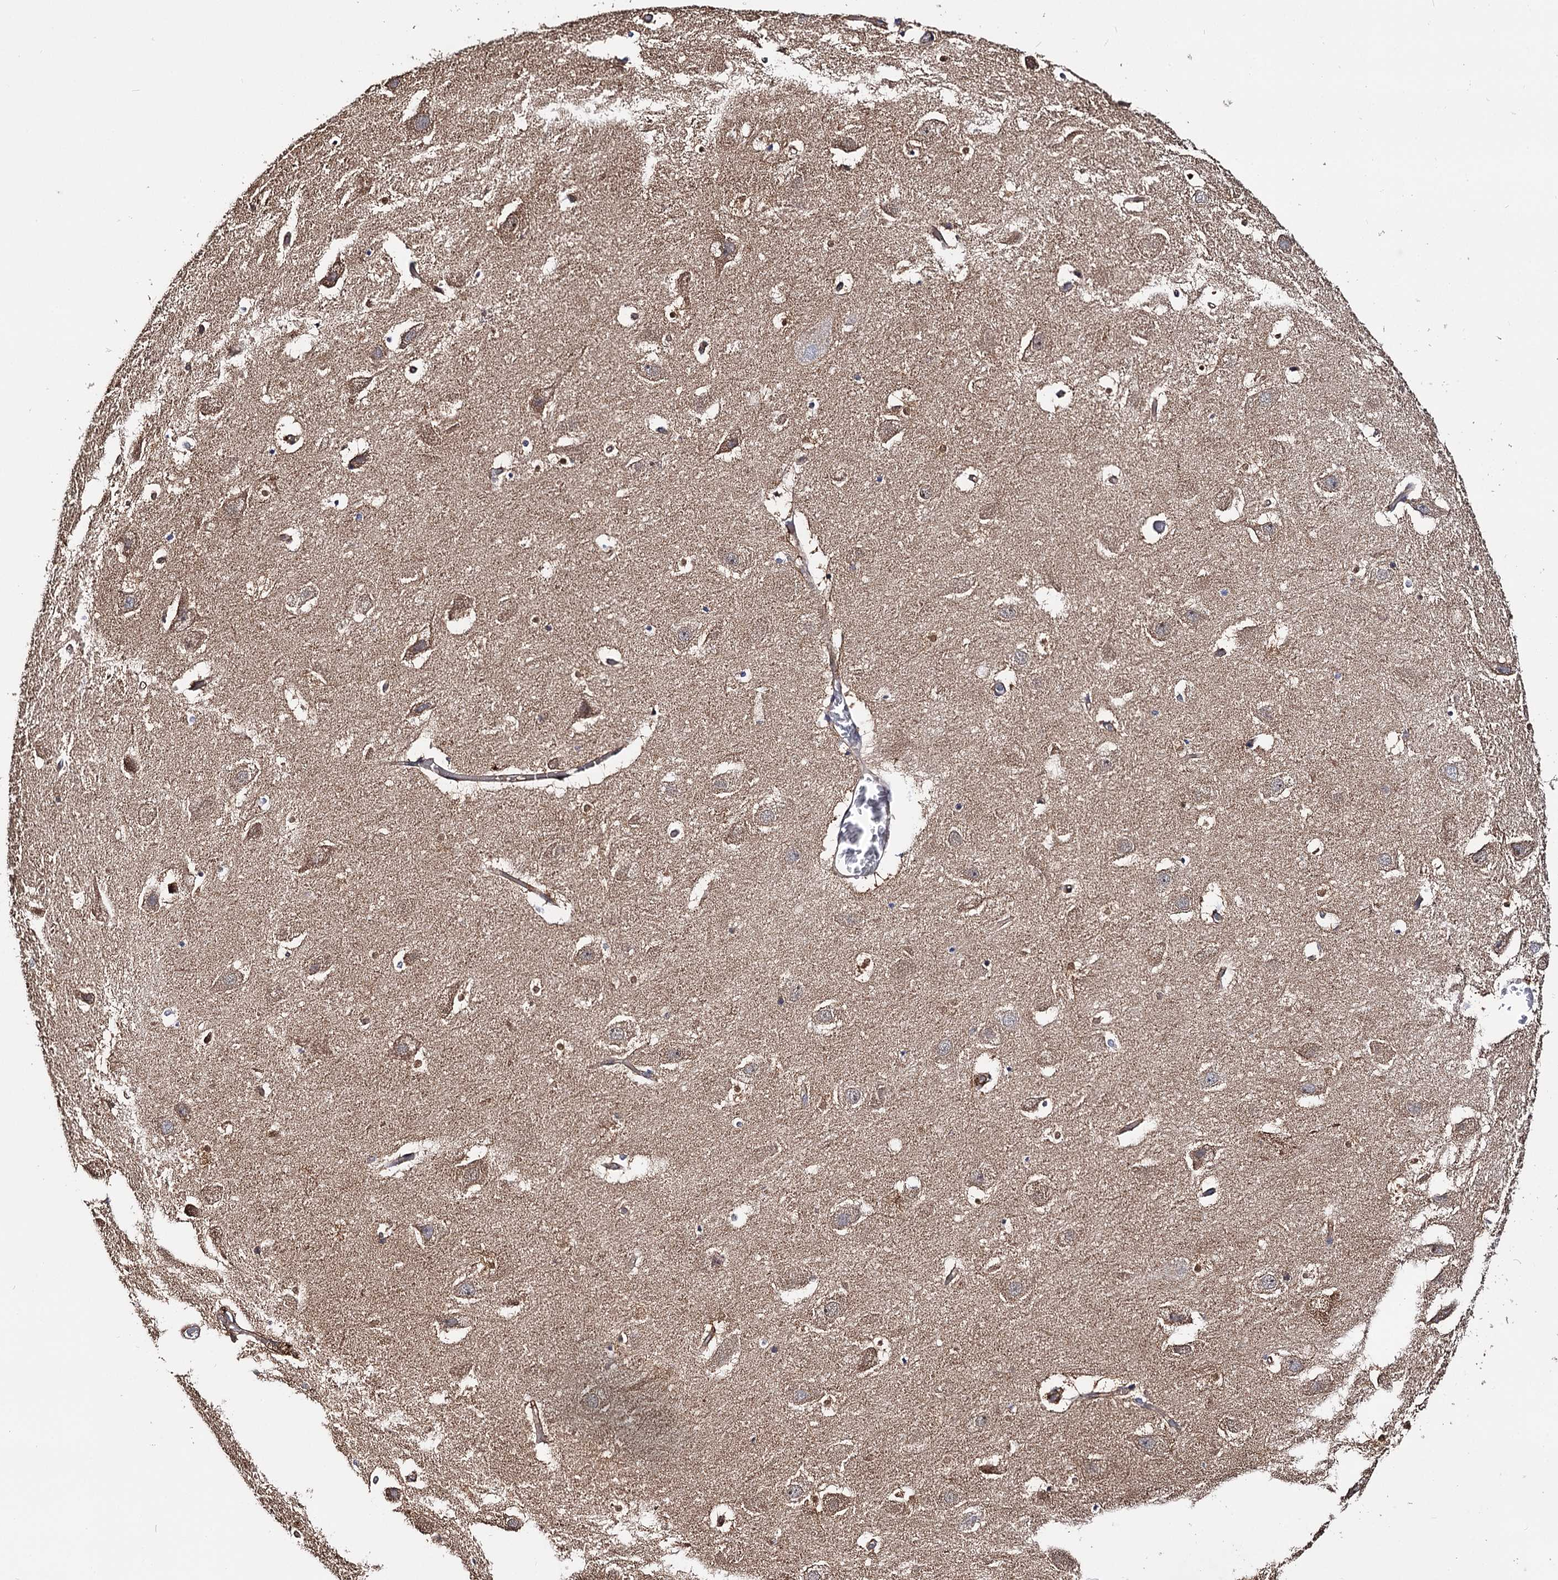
{"staining": {"intensity": "weak", "quantity": "25%-75%", "location": "cytoplasmic/membranous,nuclear"}, "tissue": "hippocampus", "cell_type": "Glial cells", "image_type": "normal", "snomed": [{"axis": "morphology", "description": "Normal tissue, NOS"}, {"axis": "topography", "description": "Hippocampus"}], "caption": "Protein analysis of unremarkable hippocampus displays weak cytoplasmic/membranous,nuclear expression in approximately 25%-75% of glial cells. The protein is shown in brown color, while the nuclei are stained blue.", "gene": "IDI1", "patient": {"sex": "female", "age": 52}}